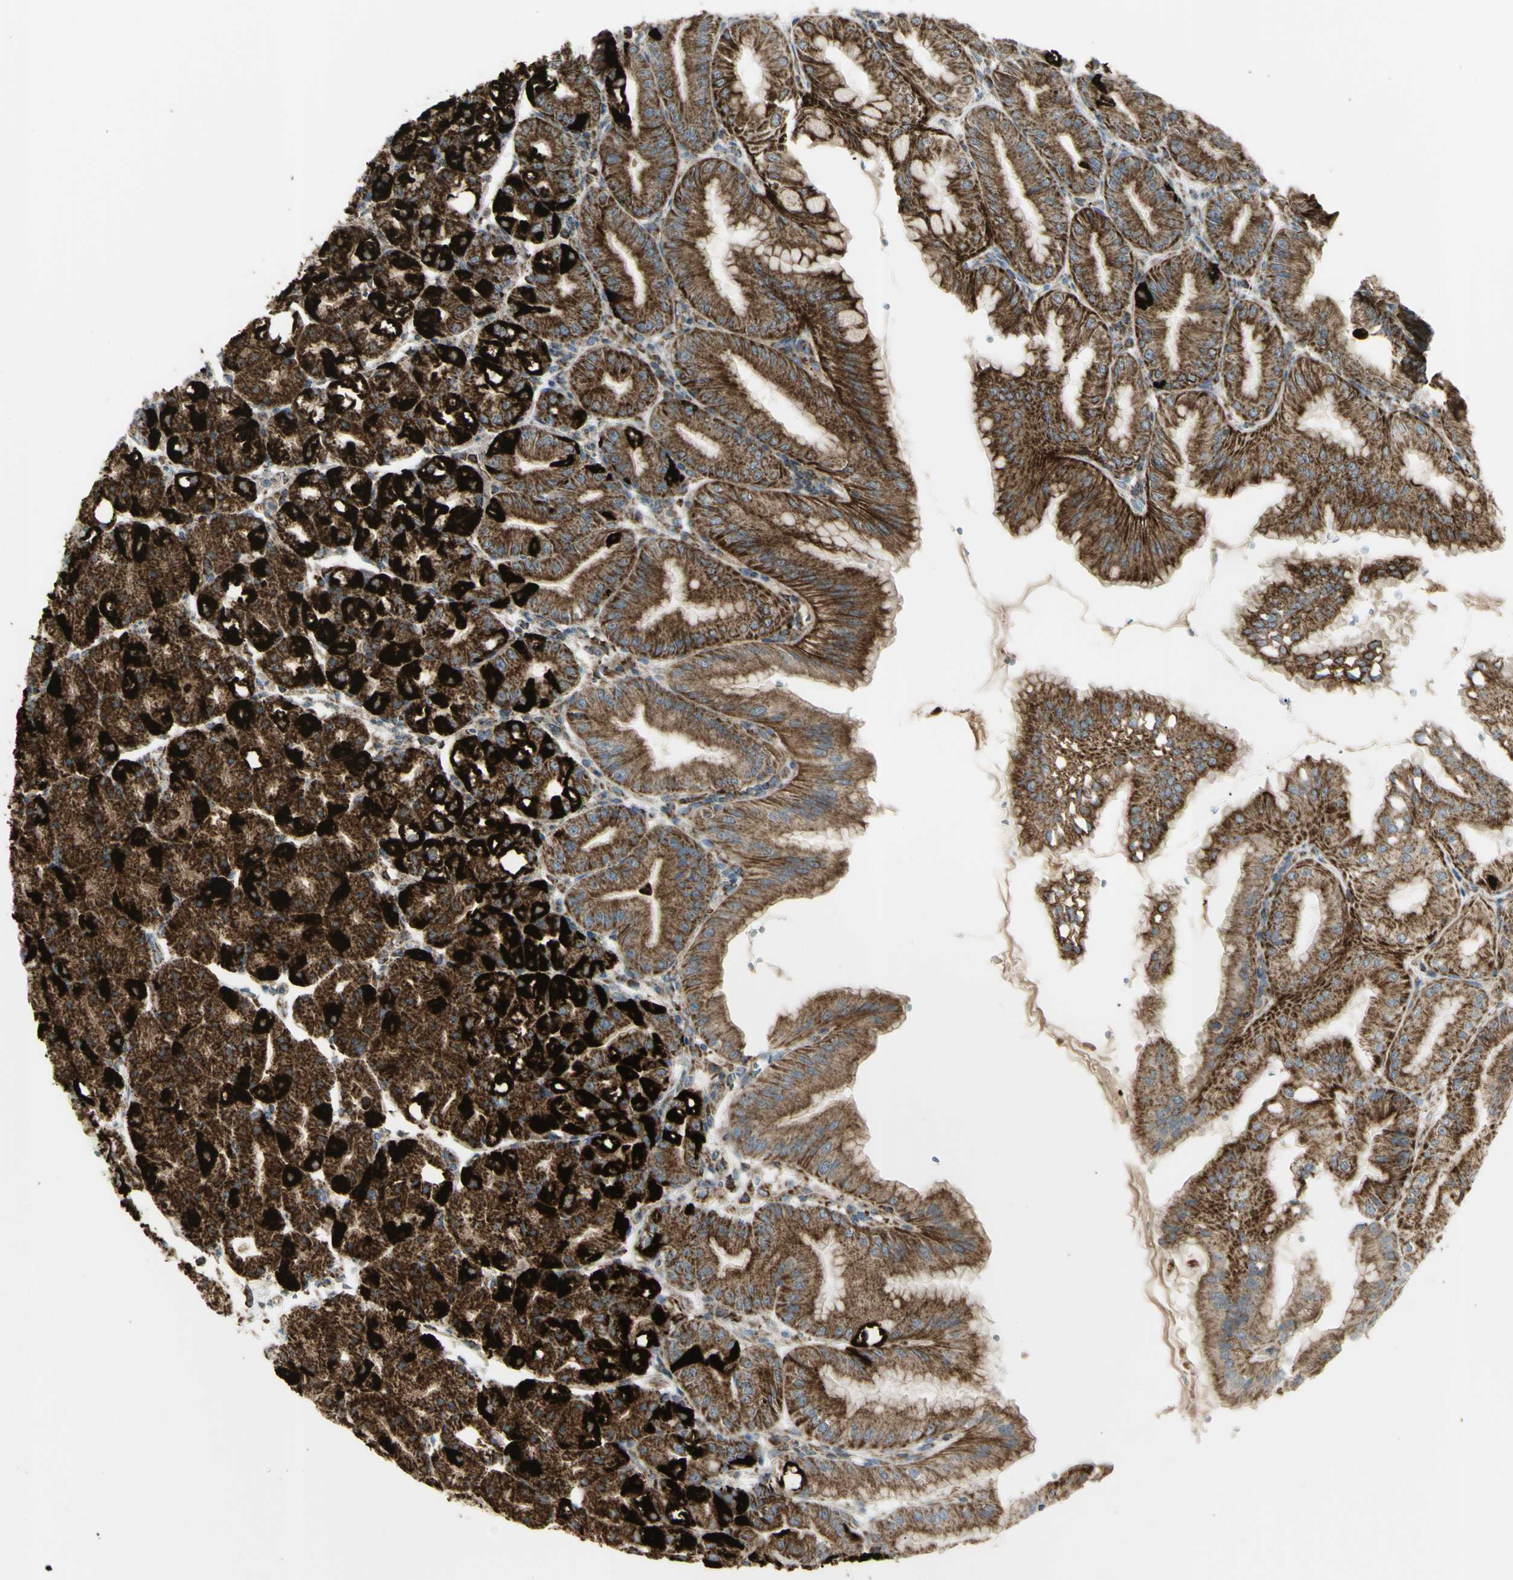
{"staining": {"intensity": "strong", "quantity": ">75%", "location": "cytoplasmic/membranous"}, "tissue": "stomach", "cell_type": "Glandular cells", "image_type": "normal", "snomed": [{"axis": "morphology", "description": "Normal tissue, NOS"}, {"axis": "topography", "description": "Stomach, lower"}], "caption": "Immunohistochemical staining of unremarkable stomach reveals >75% levels of strong cytoplasmic/membranous protein staining in about >75% of glandular cells. (Stains: DAB in brown, nuclei in blue, Microscopy: brightfield microscopy at high magnification).", "gene": "CYB5R1", "patient": {"sex": "male", "age": 71}}